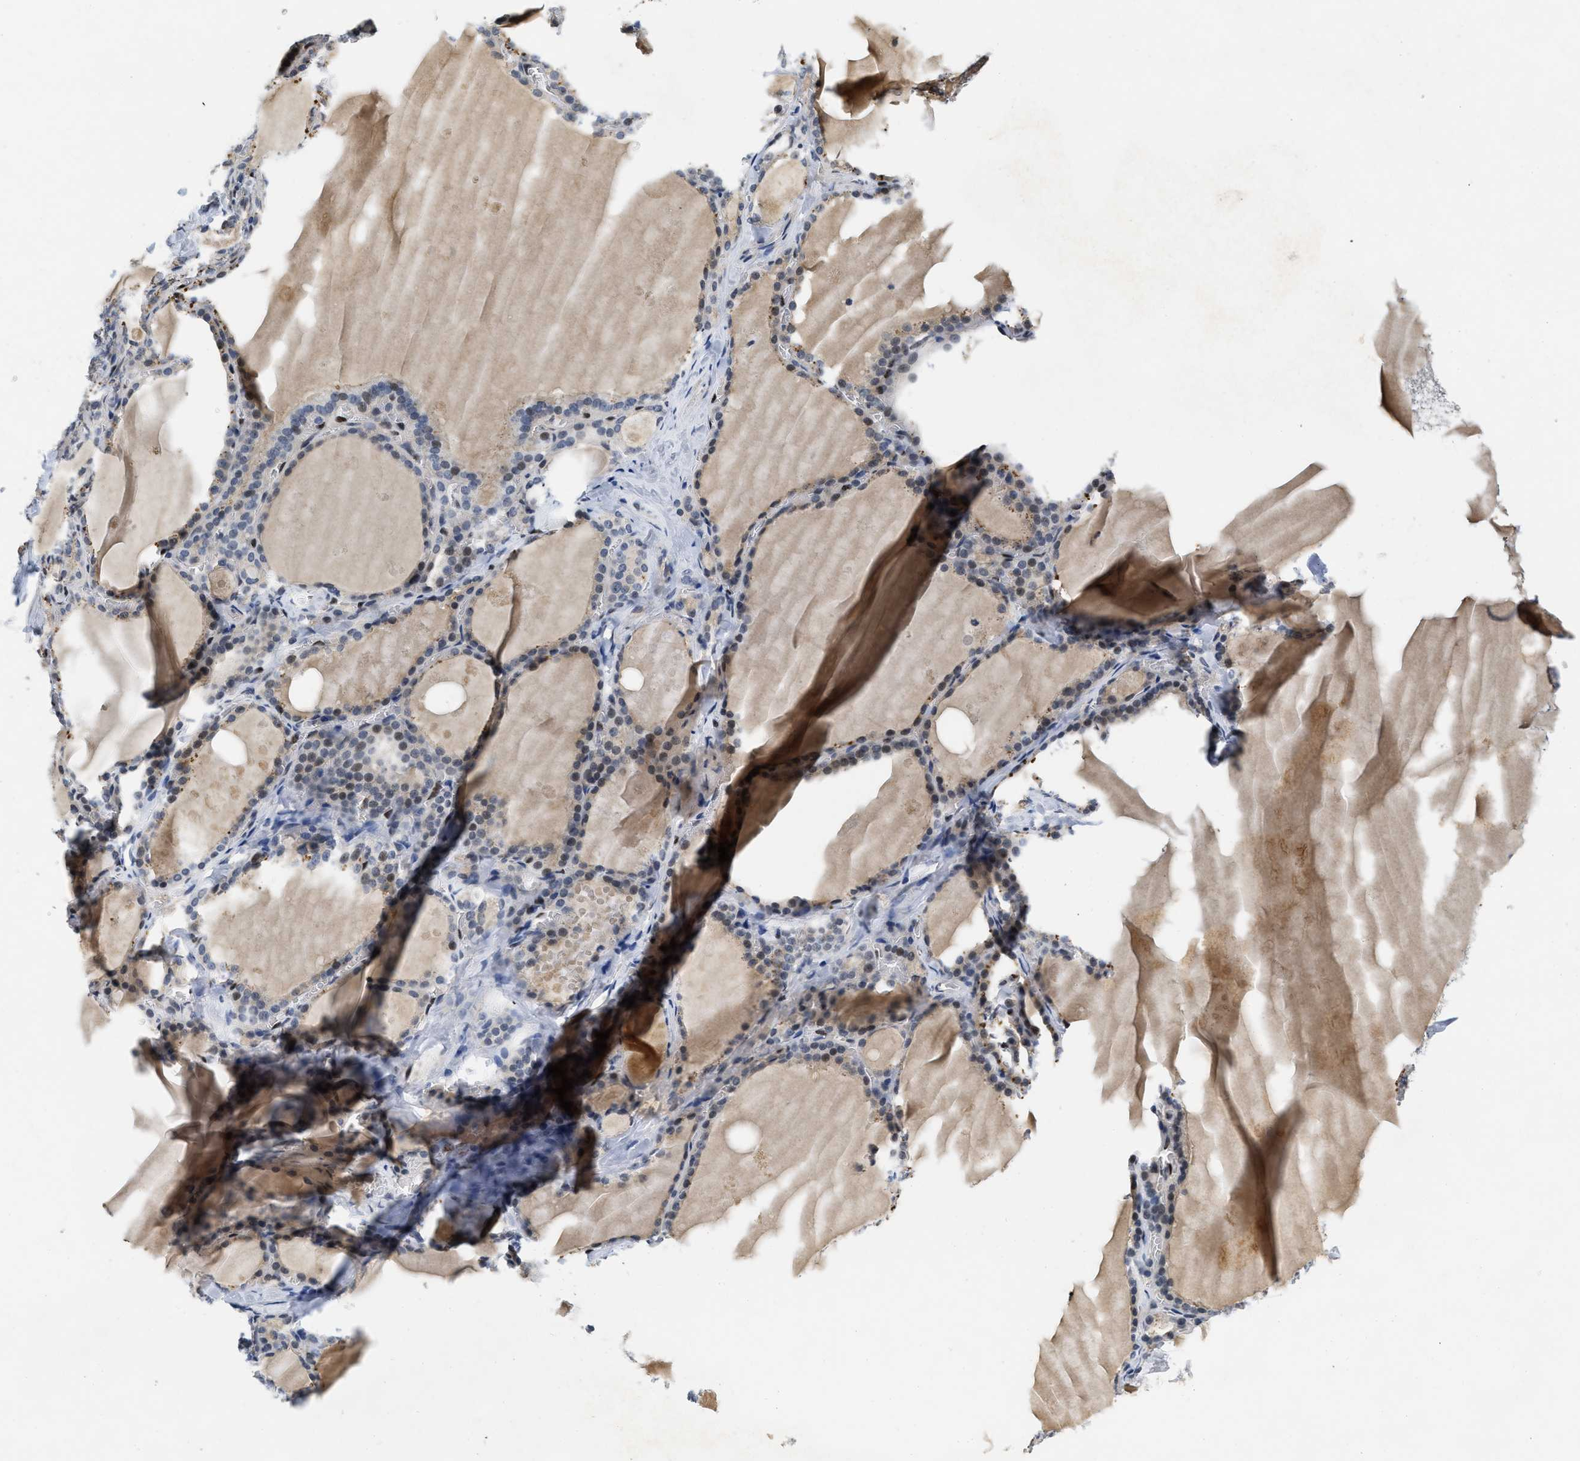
{"staining": {"intensity": "moderate", "quantity": "<25%", "location": "cytoplasmic/membranous,nuclear"}, "tissue": "thyroid gland", "cell_type": "Glandular cells", "image_type": "normal", "snomed": [{"axis": "morphology", "description": "Normal tissue, NOS"}, {"axis": "topography", "description": "Thyroid gland"}], "caption": "This photomicrograph exhibits immunohistochemistry staining of benign human thyroid gland, with low moderate cytoplasmic/membranous,nuclear positivity in about <25% of glandular cells.", "gene": "VIP", "patient": {"sex": "male", "age": 56}}